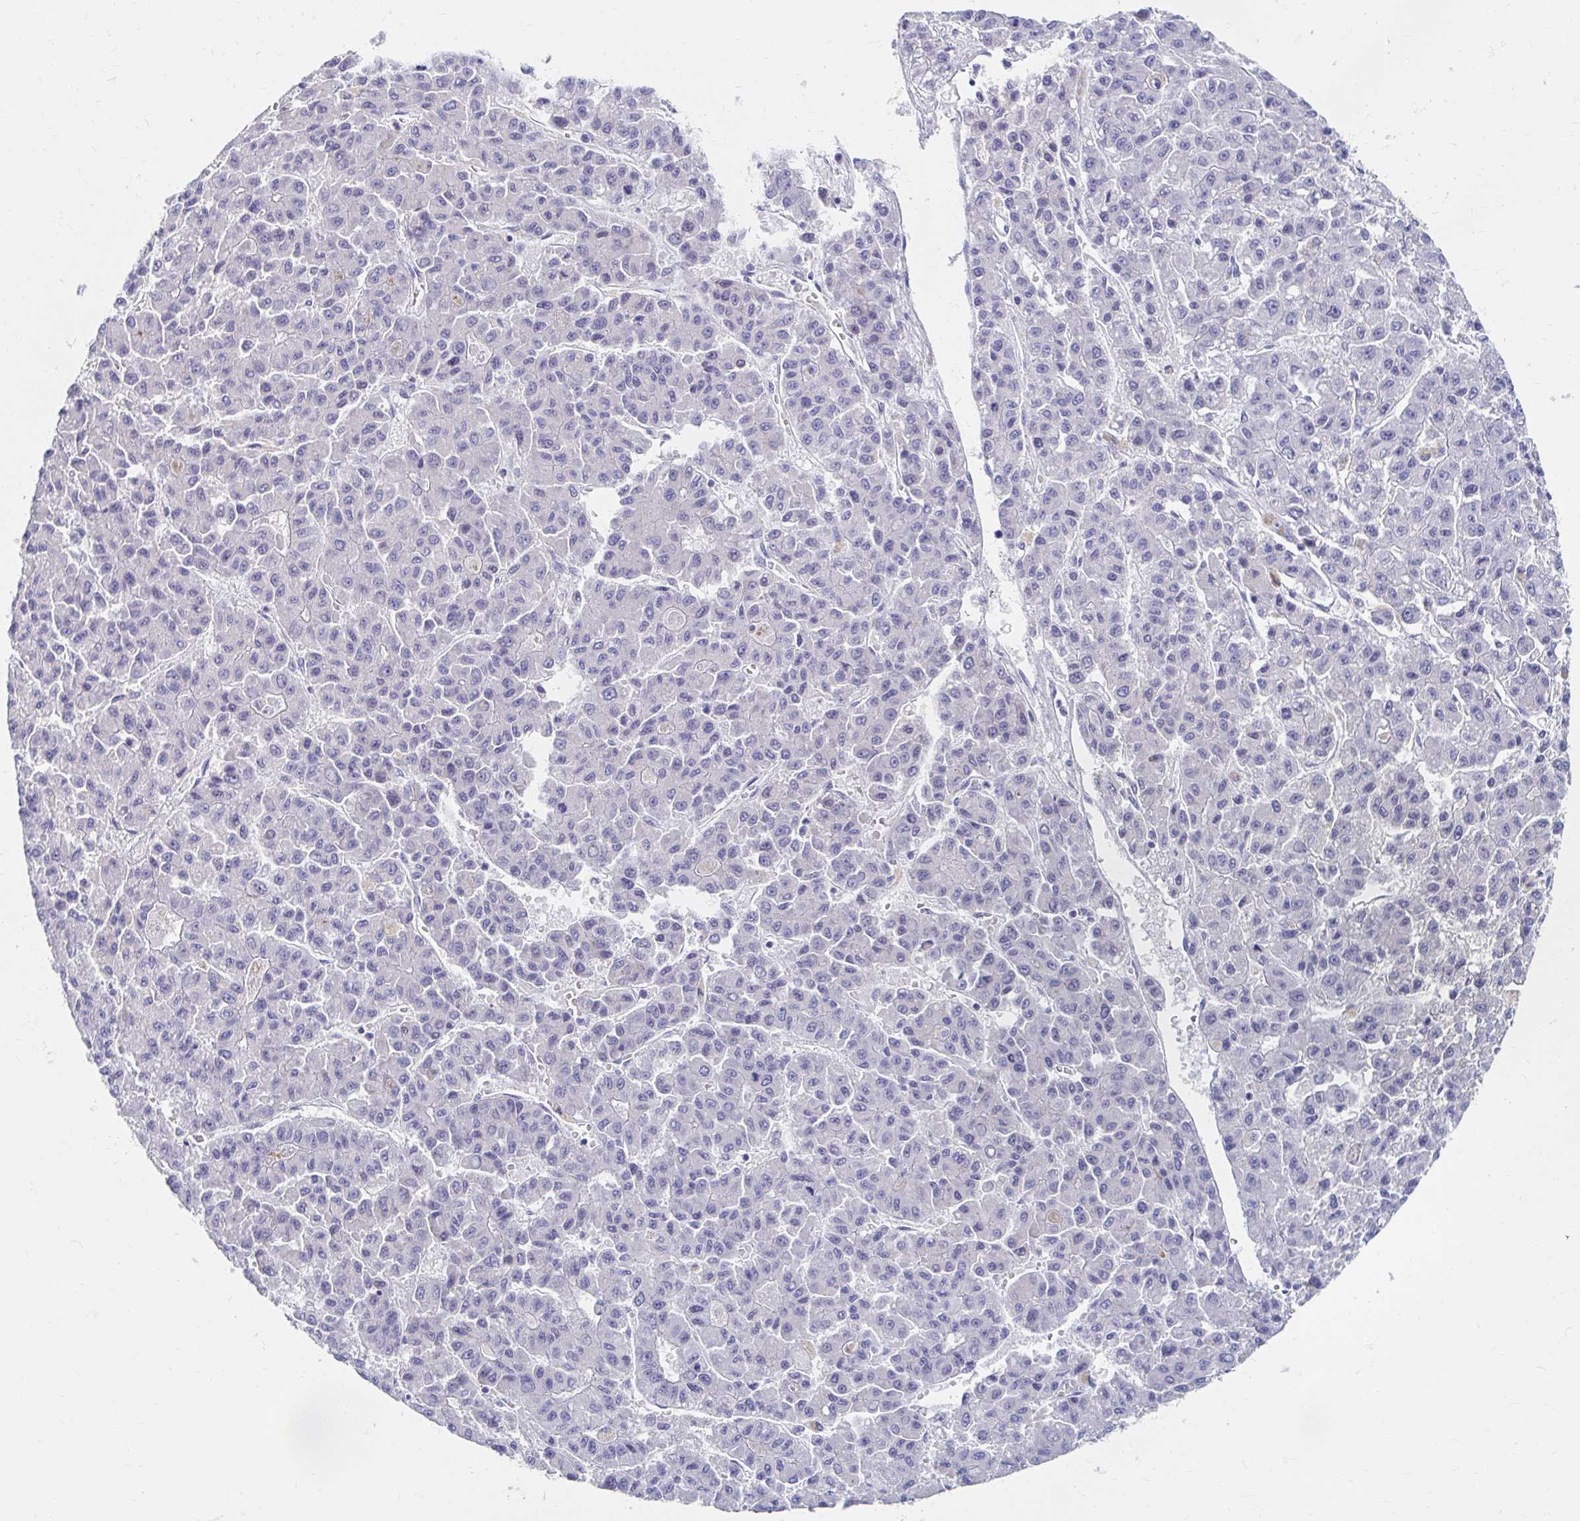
{"staining": {"intensity": "negative", "quantity": "none", "location": "none"}, "tissue": "liver cancer", "cell_type": "Tumor cells", "image_type": "cancer", "snomed": [{"axis": "morphology", "description": "Carcinoma, Hepatocellular, NOS"}, {"axis": "topography", "description": "Liver"}], "caption": "High magnification brightfield microscopy of hepatocellular carcinoma (liver) stained with DAB (brown) and counterstained with hematoxylin (blue): tumor cells show no significant staining.", "gene": "MYLK2", "patient": {"sex": "male", "age": 70}}